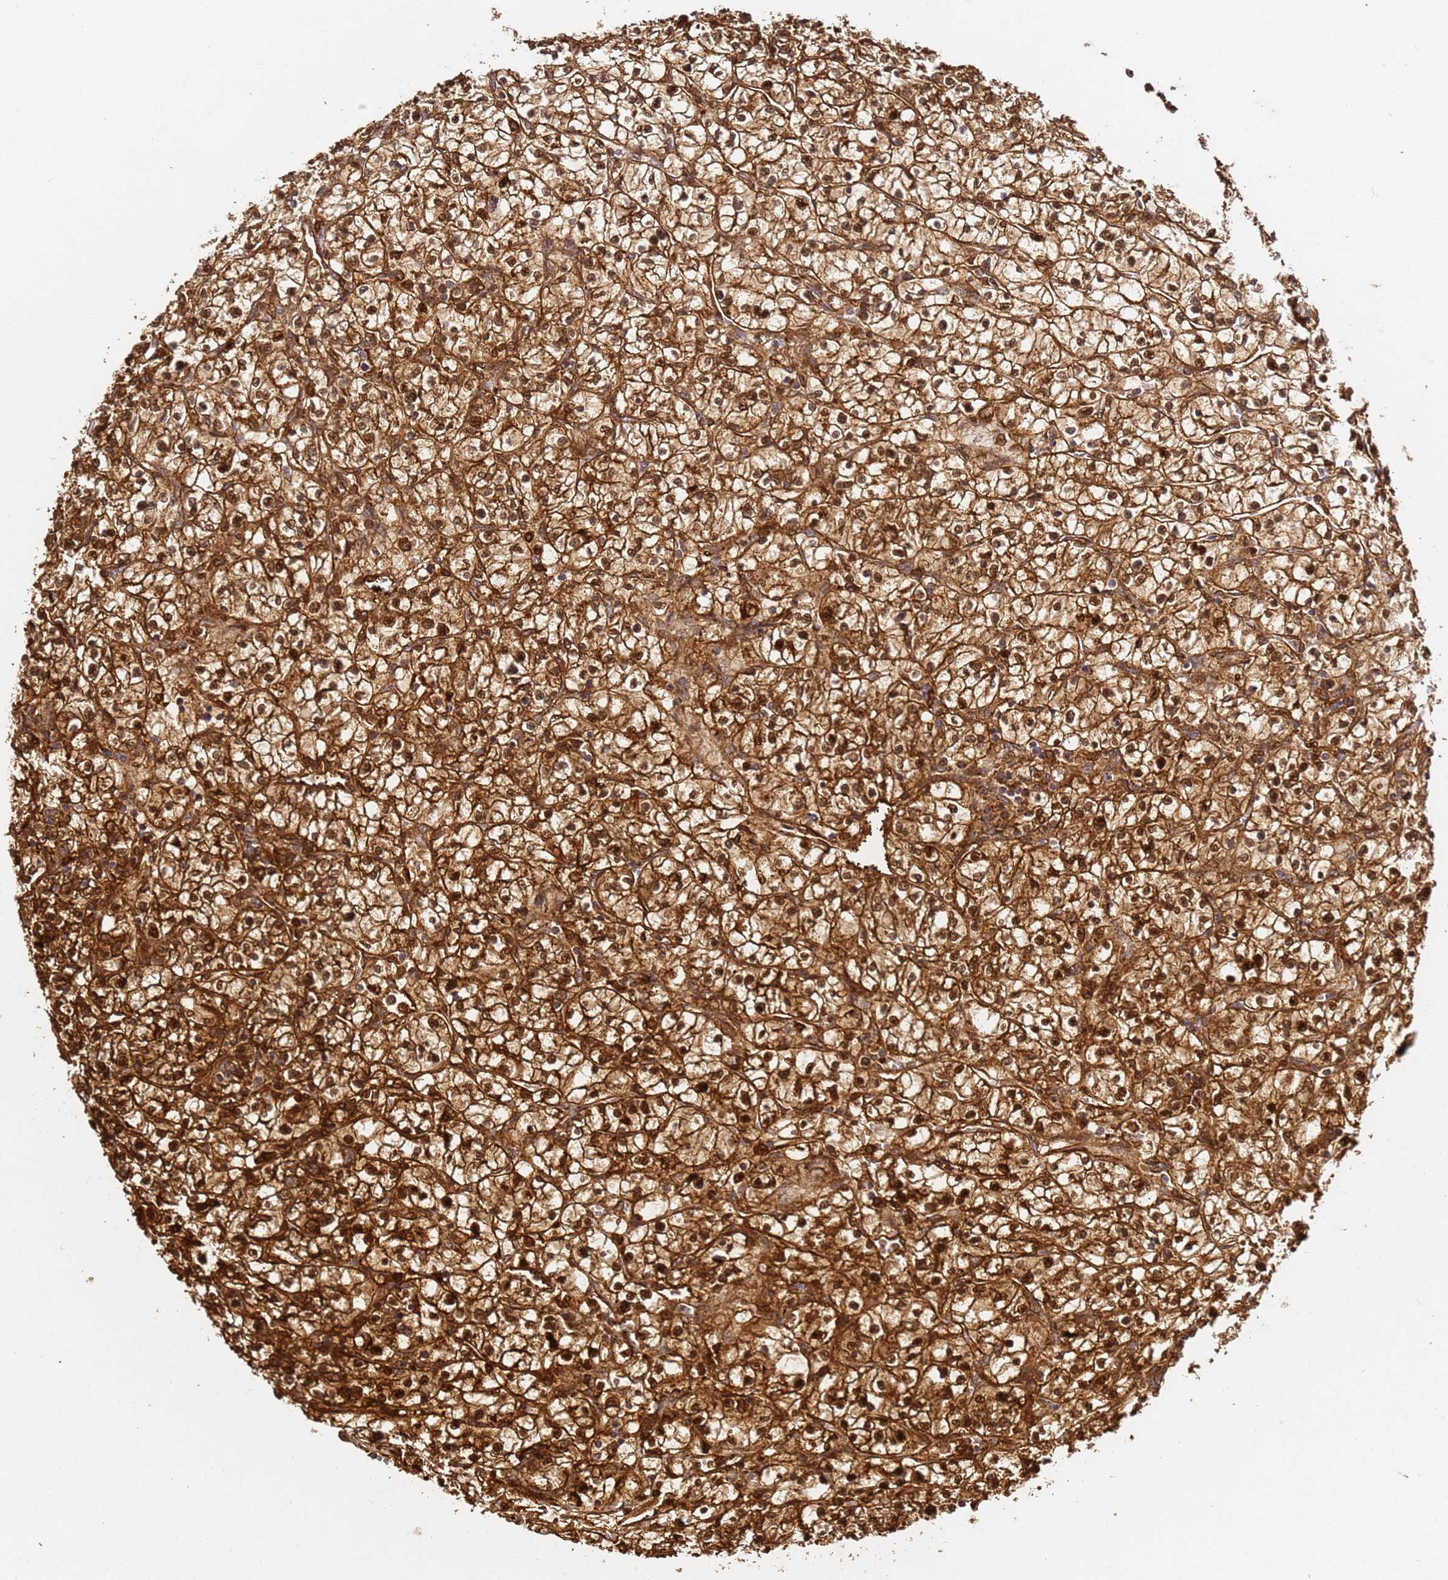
{"staining": {"intensity": "strong", "quantity": ">75%", "location": "cytoplasmic/membranous,nuclear"}, "tissue": "renal cancer", "cell_type": "Tumor cells", "image_type": "cancer", "snomed": [{"axis": "morphology", "description": "Adenocarcinoma, NOS"}, {"axis": "topography", "description": "Kidney"}], "caption": "Immunohistochemical staining of adenocarcinoma (renal) reveals high levels of strong cytoplasmic/membranous and nuclear expression in about >75% of tumor cells. Using DAB (brown) and hematoxylin (blue) stains, captured at high magnification using brightfield microscopy.", "gene": "SMOX", "patient": {"sex": "female", "age": 64}}